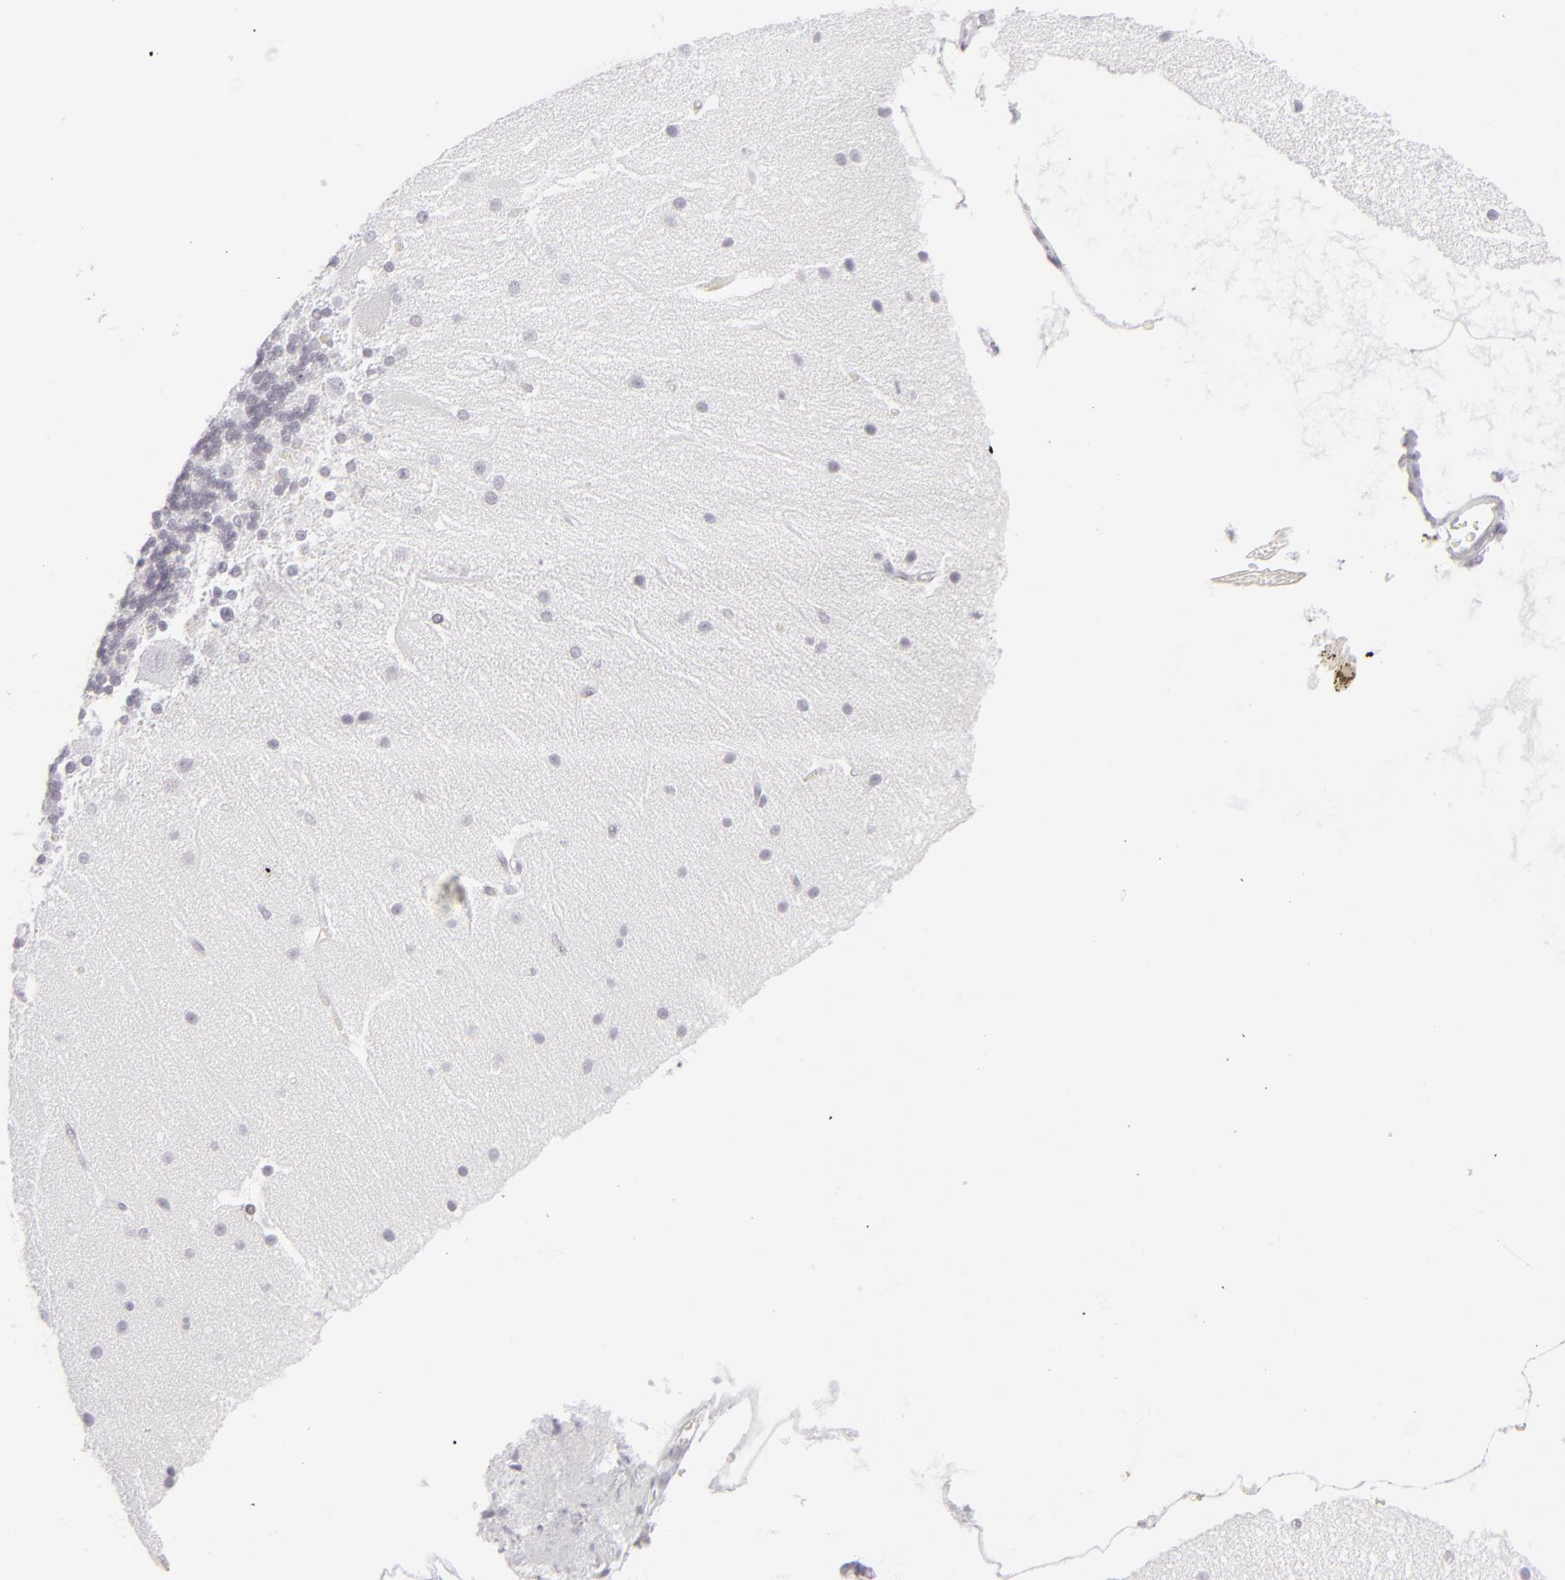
{"staining": {"intensity": "negative", "quantity": "none", "location": "none"}, "tissue": "cerebellum", "cell_type": "Cells in granular layer", "image_type": "normal", "snomed": [{"axis": "morphology", "description": "Normal tissue, NOS"}, {"axis": "topography", "description": "Cerebellum"}], "caption": "A micrograph of human cerebellum is negative for staining in cells in granular layer.", "gene": "CD7", "patient": {"sex": "female", "age": 54}}